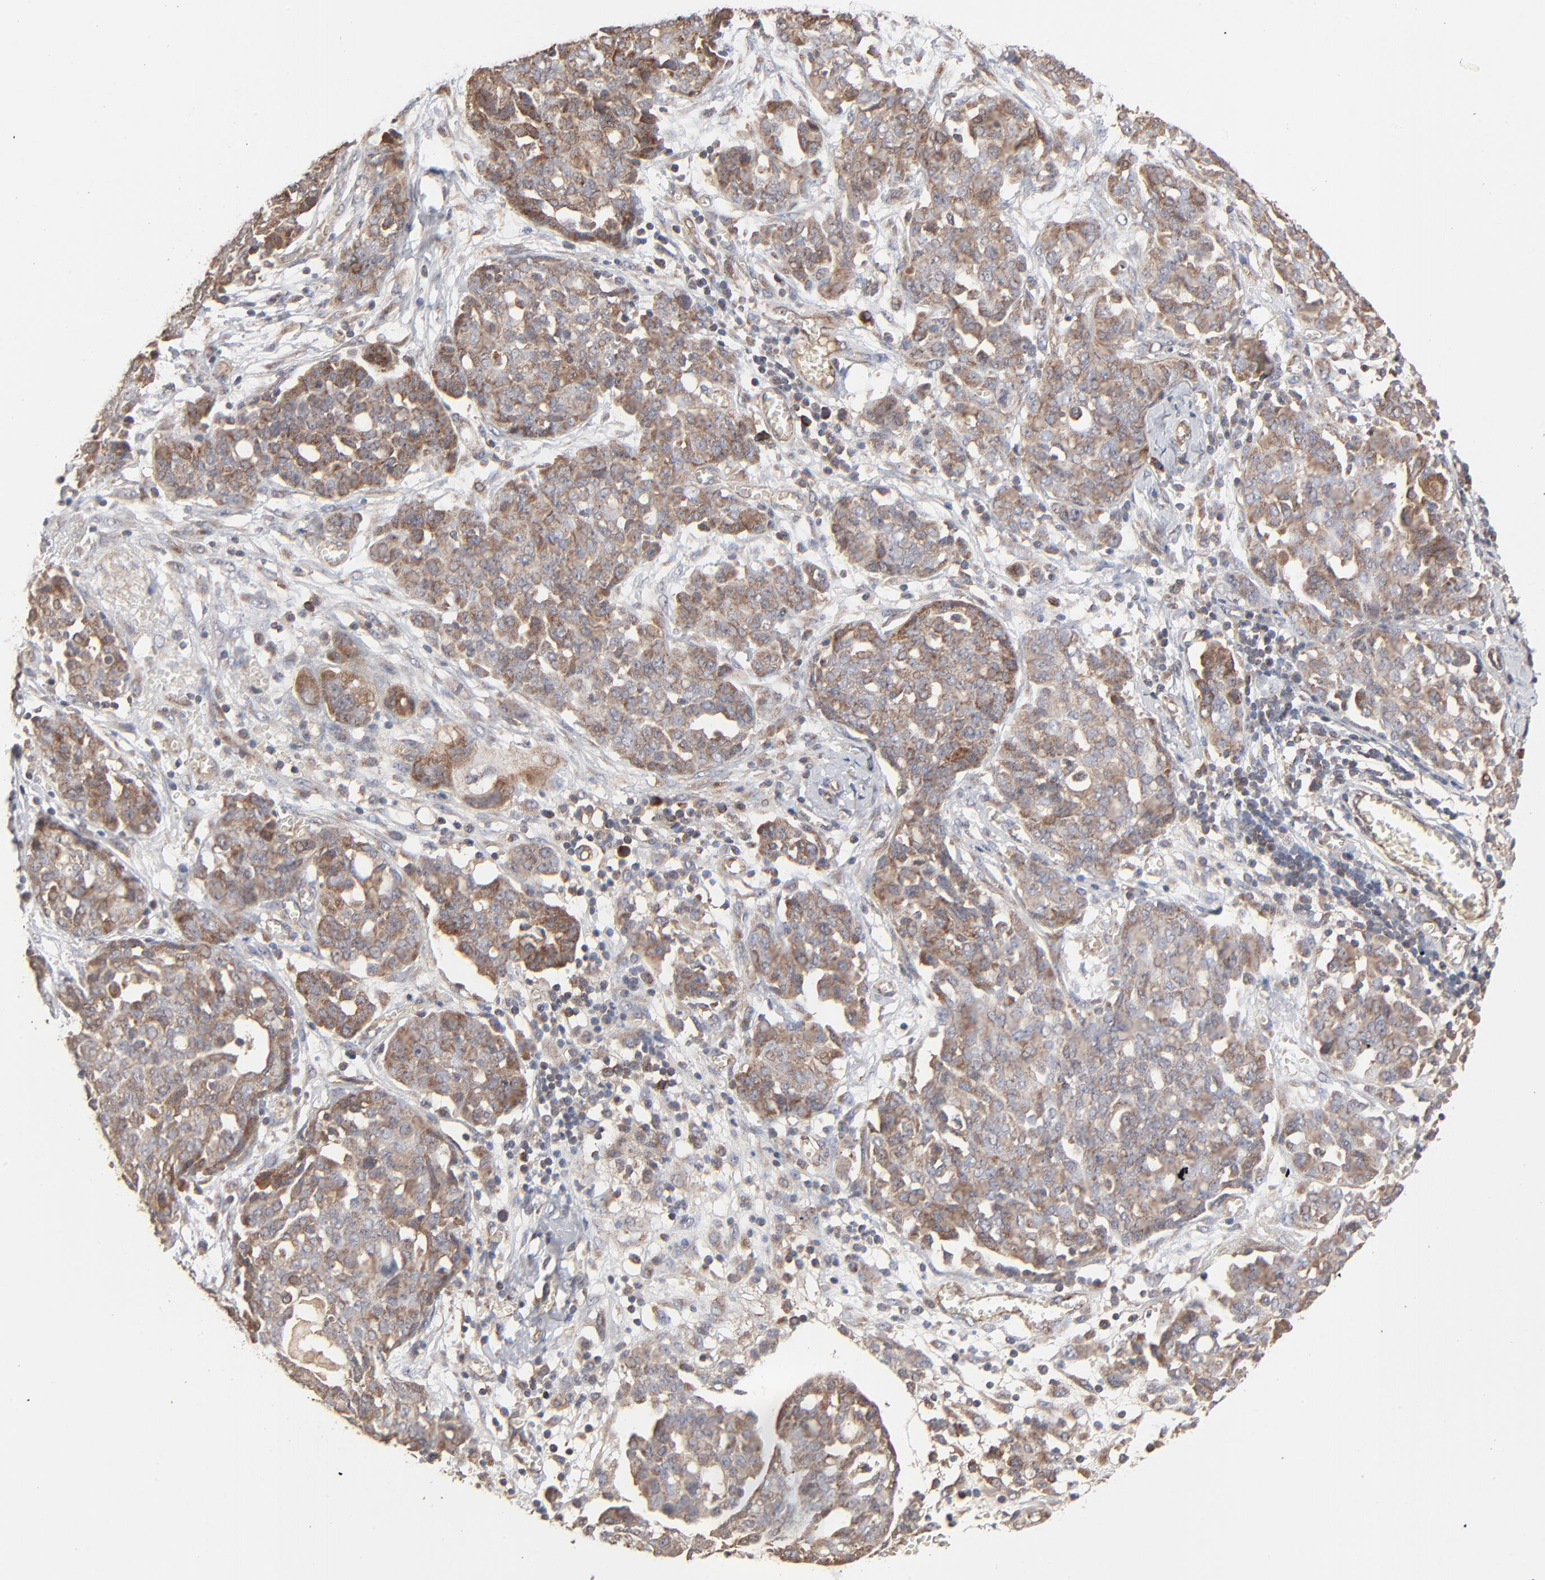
{"staining": {"intensity": "moderate", "quantity": ">75%", "location": "cytoplasmic/membranous"}, "tissue": "ovarian cancer", "cell_type": "Tumor cells", "image_type": "cancer", "snomed": [{"axis": "morphology", "description": "Cystadenocarcinoma, serous, NOS"}, {"axis": "topography", "description": "Soft tissue"}, {"axis": "topography", "description": "Ovary"}], "caption": "Ovarian cancer (serous cystadenocarcinoma) stained for a protein (brown) shows moderate cytoplasmic/membranous positive expression in about >75% of tumor cells.", "gene": "ABLIM3", "patient": {"sex": "female", "age": 57}}